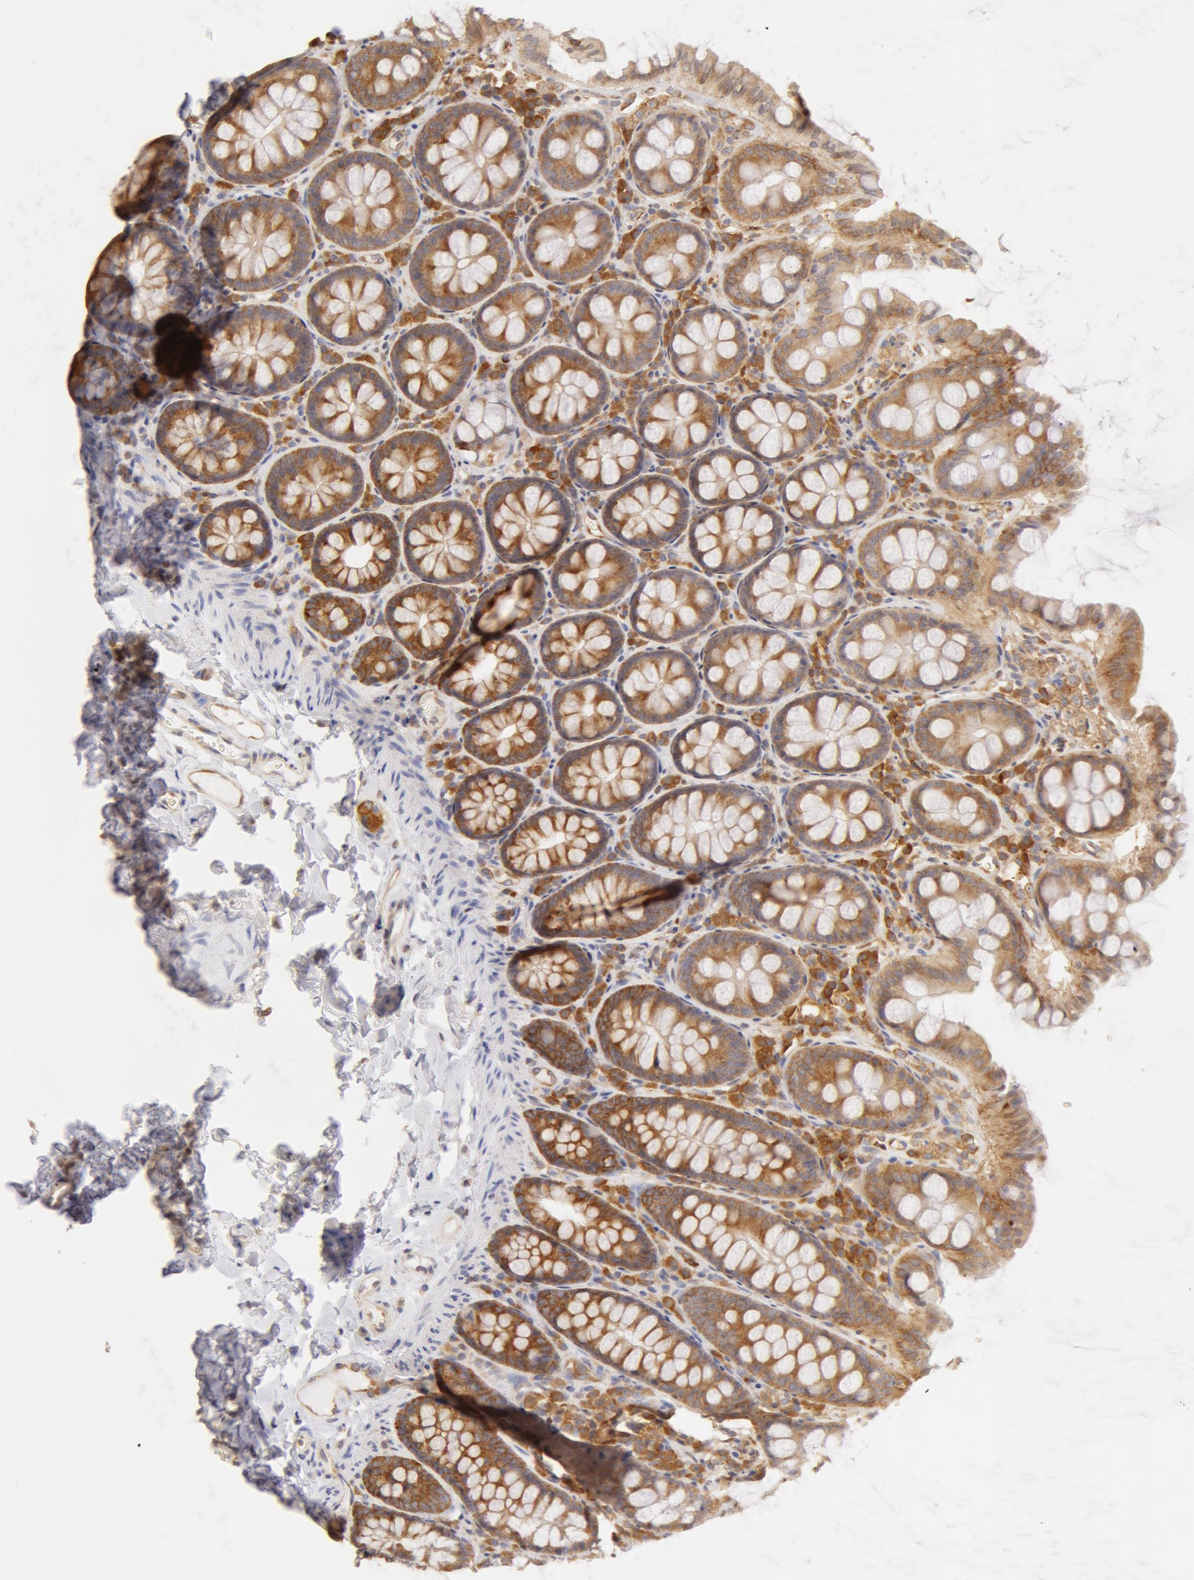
{"staining": {"intensity": "moderate", "quantity": ">75%", "location": "cytoplasmic/membranous"}, "tissue": "colon", "cell_type": "Endothelial cells", "image_type": "normal", "snomed": [{"axis": "morphology", "description": "Normal tissue, NOS"}, {"axis": "topography", "description": "Colon"}], "caption": "The photomicrograph displays staining of normal colon, revealing moderate cytoplasmic/membranous protein staining (brown color) within endothelial cells.", "gene": "DDX3X", "patient": {"sex": "female", "age": 61}}